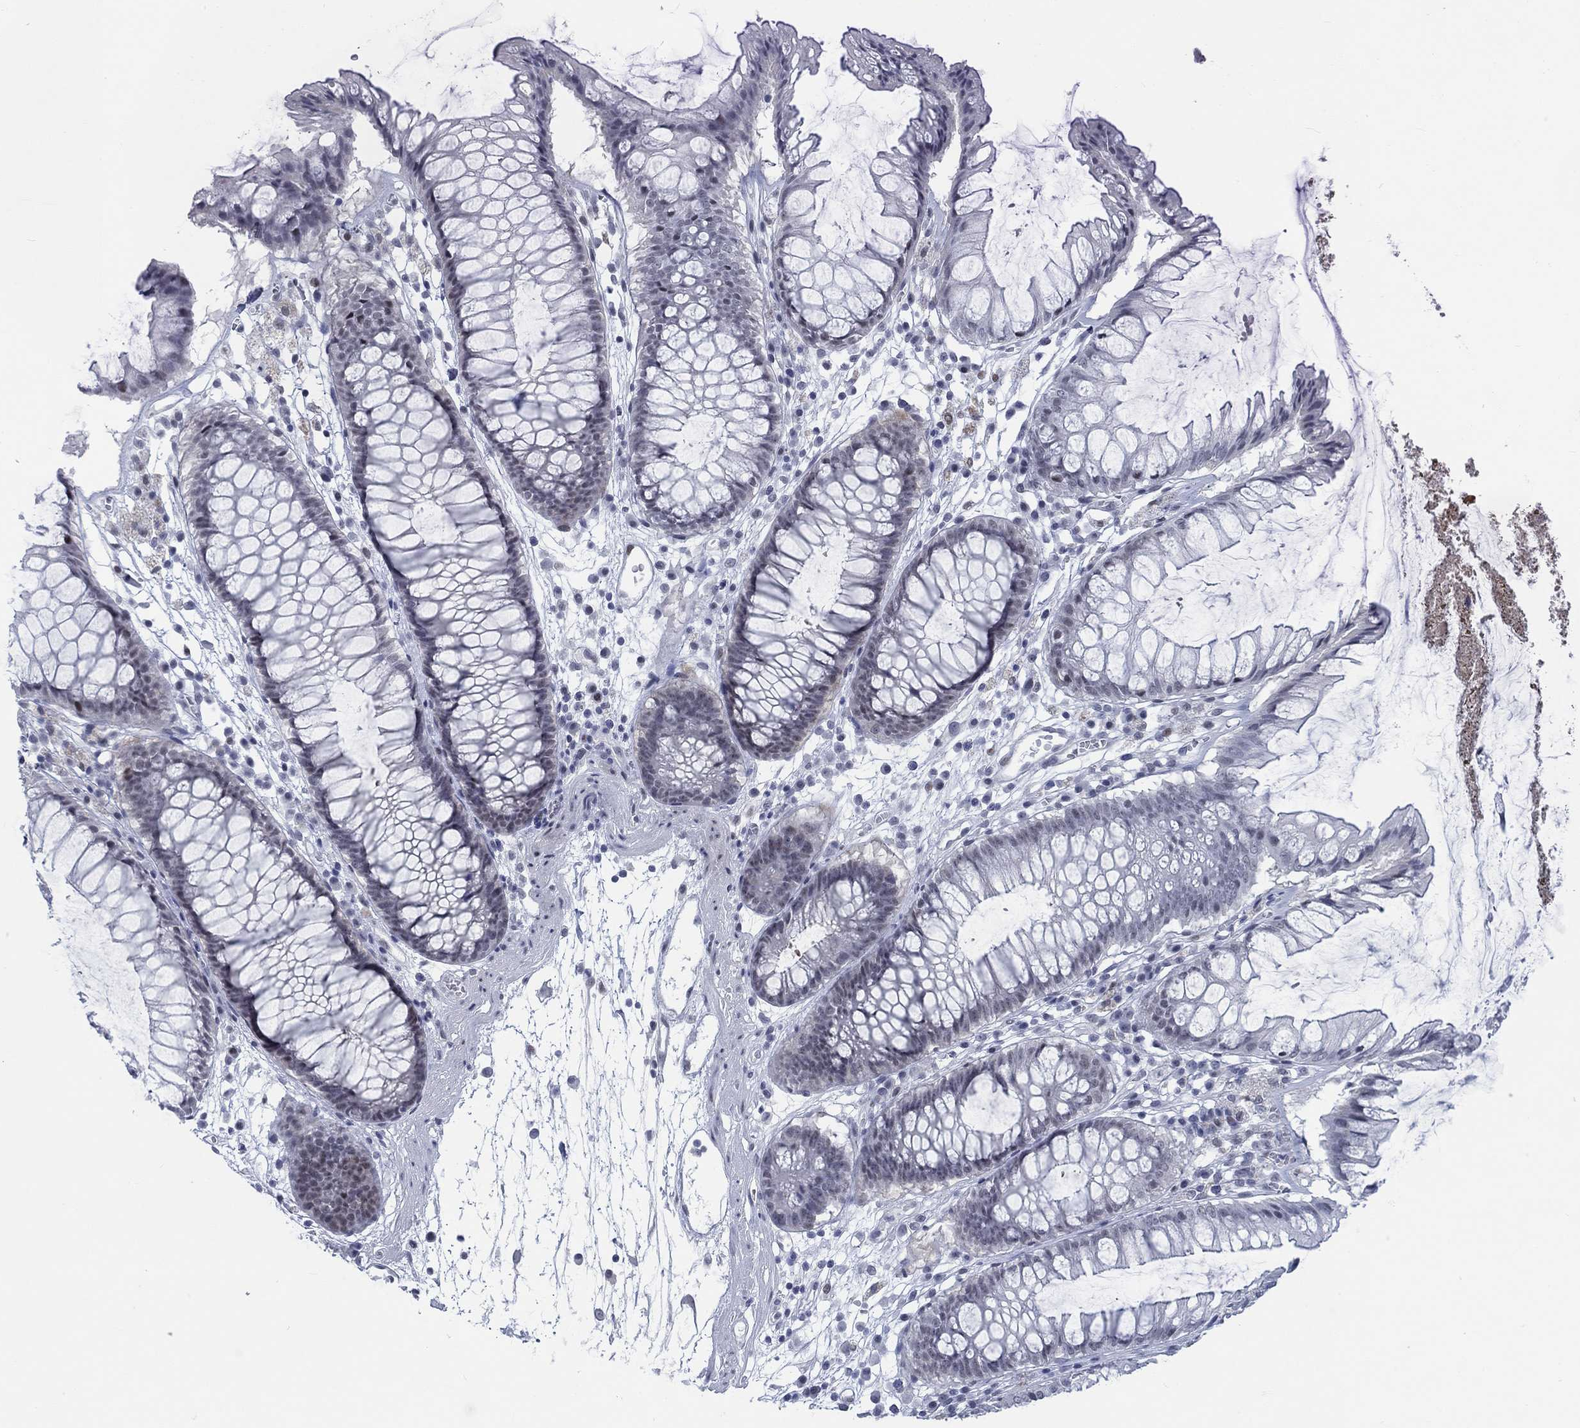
{"staining": {"intensity": "negative", "quantity": "none", "location": "none"}, "tissue": "colon", "cell_type": "Endothelial cells", "image_type": "normal", "snomed": [{"axis": "morphology", "description": "Normal tissue, NOS"}, {"axis": "morphology", "description": "Adenocarcinoma, NOS"}, {"axis": "topography", "description": "Colon"}], "caption": "IHC histopathology image of unremarkable human colon stained for a protein (brown), which exhibits no positivity in endothelial cells. Nuclei are stained in blue.", "gene": "NEU3", "patient": {"sex": "male", "age": 65}}